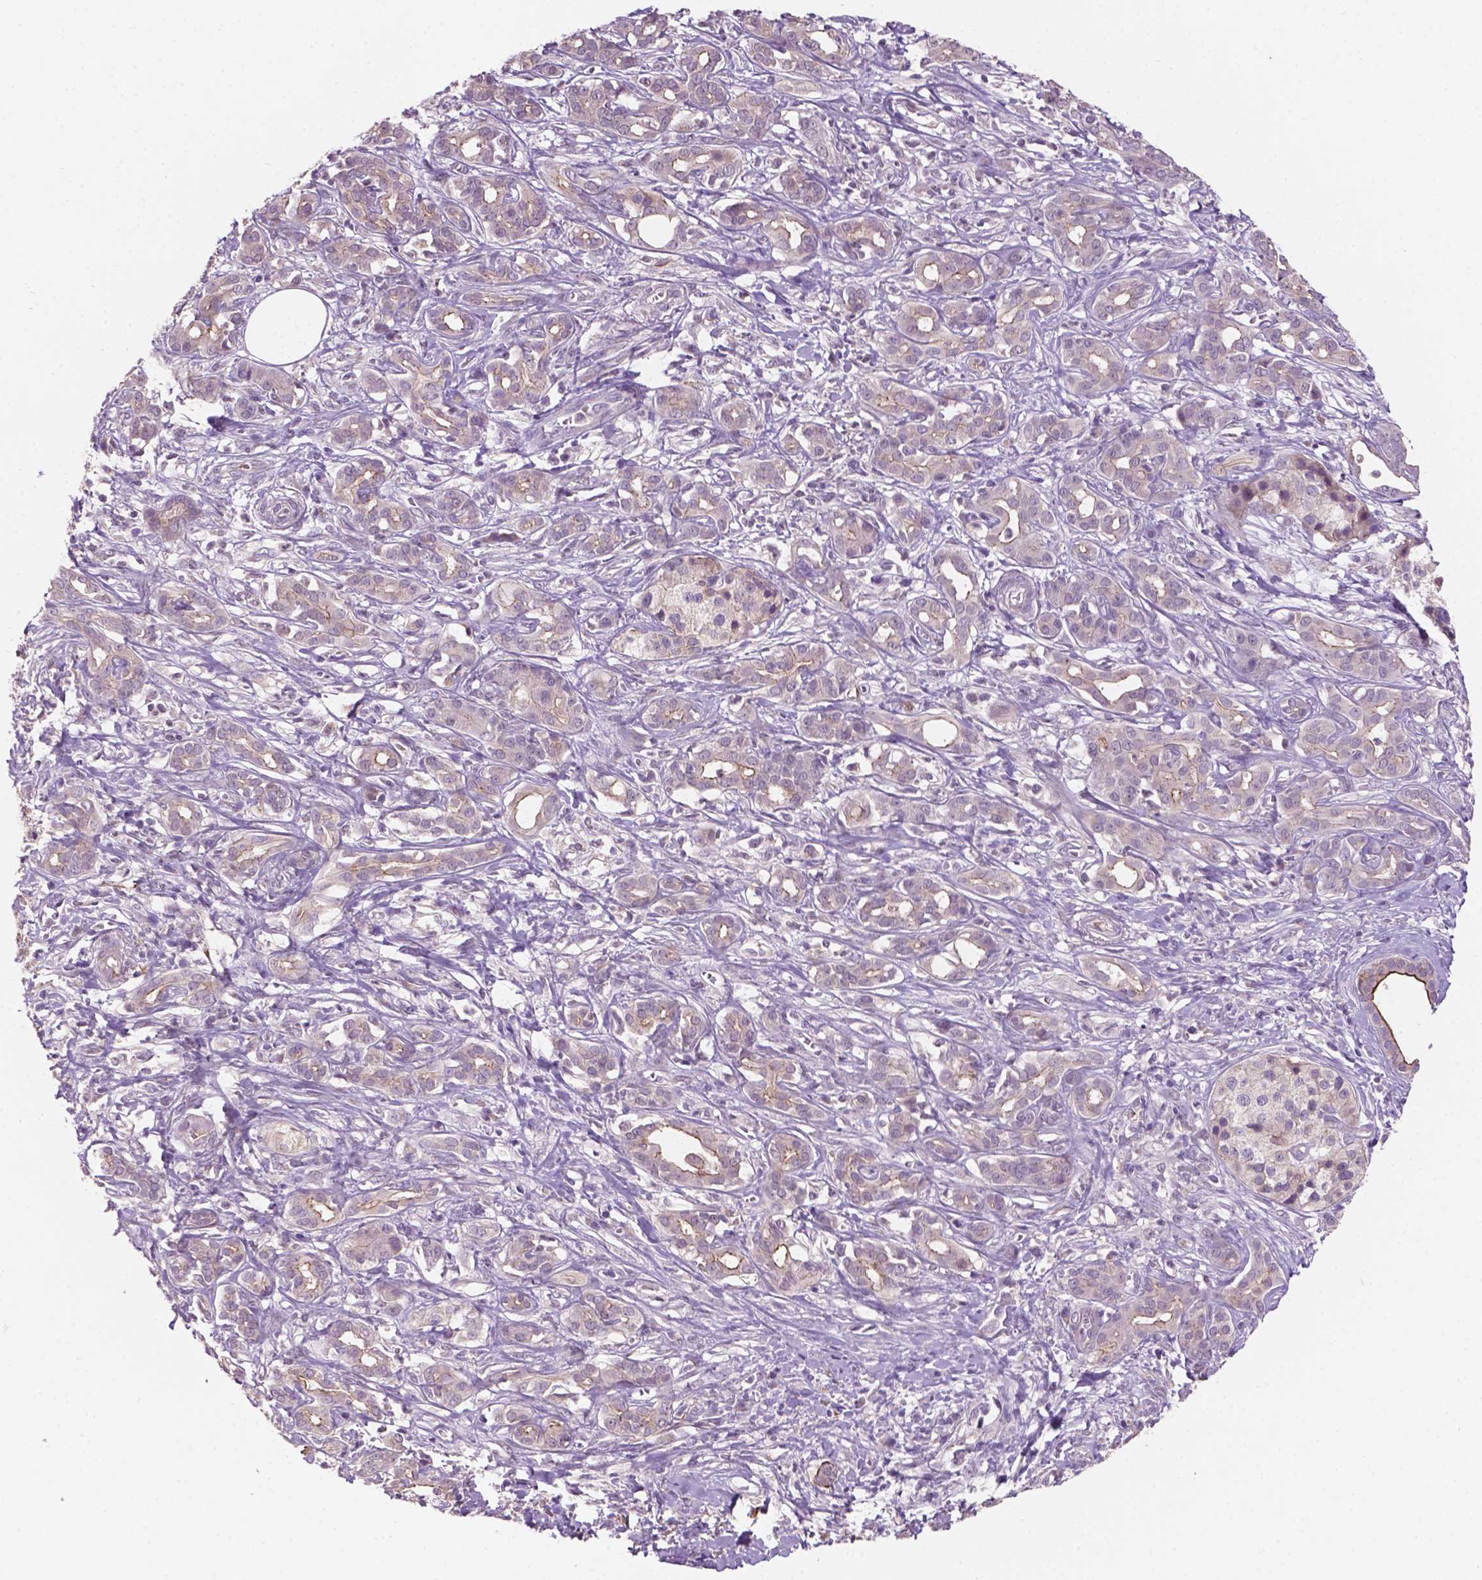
{"staining": {"intensity": "weak", "quantity": "<25%", "location": "cytoplasmic/membranous"}, "tissue": "pancreatic cancer", "cell_type": "Tumor cells", "image_type": "cancer", "snomed": [{"axis": "morphology", "description": "Adenocarcinoma, NOS"}, {"axis": "topography", "description": "Pancreas"}], "caption": "Image shows no significant protein positivity in tumor cells of pancreatic cancer (adenocarcinoma).", "gene": "GXYLT2", "patient": {"sex": "male", "age": 61}}